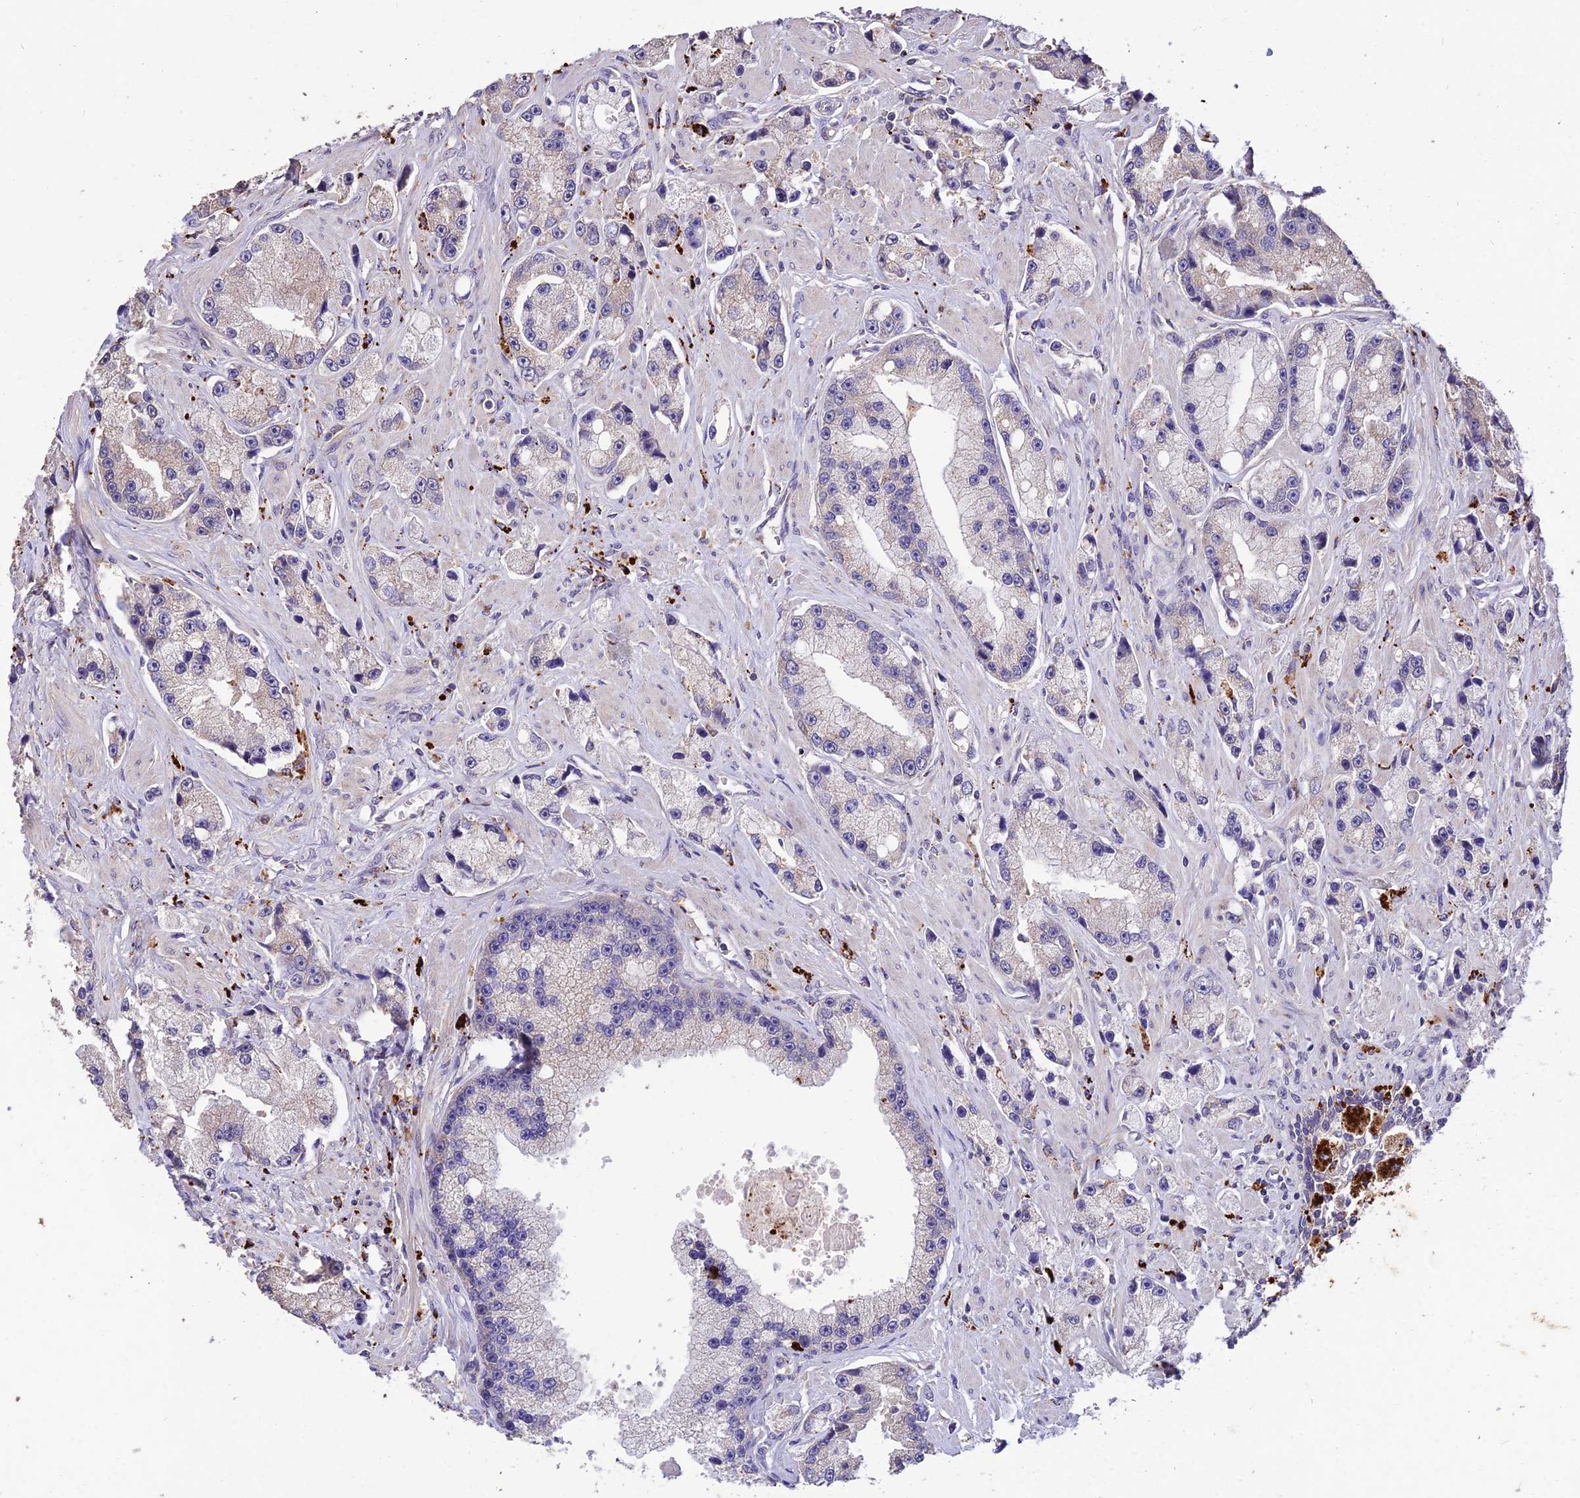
{"staining": {"intensity": "negative", "quantity": "none", "location": "none"}, "tissue": "prostate cancer", "cell_type": "Tumor cells", "image_type": "cancer", "snomed": [{"axis": "morphology", "description": "Adenocarcinoma, High grade"}, {"axis": "topography", "description": "Prostate"}], "caption": "Tumor cells show no significant expression in prostate cancer (adenocarcinoma (high-grade)).", "gene": "SDHD", "patient": {"sex": "male", "age": 74}}